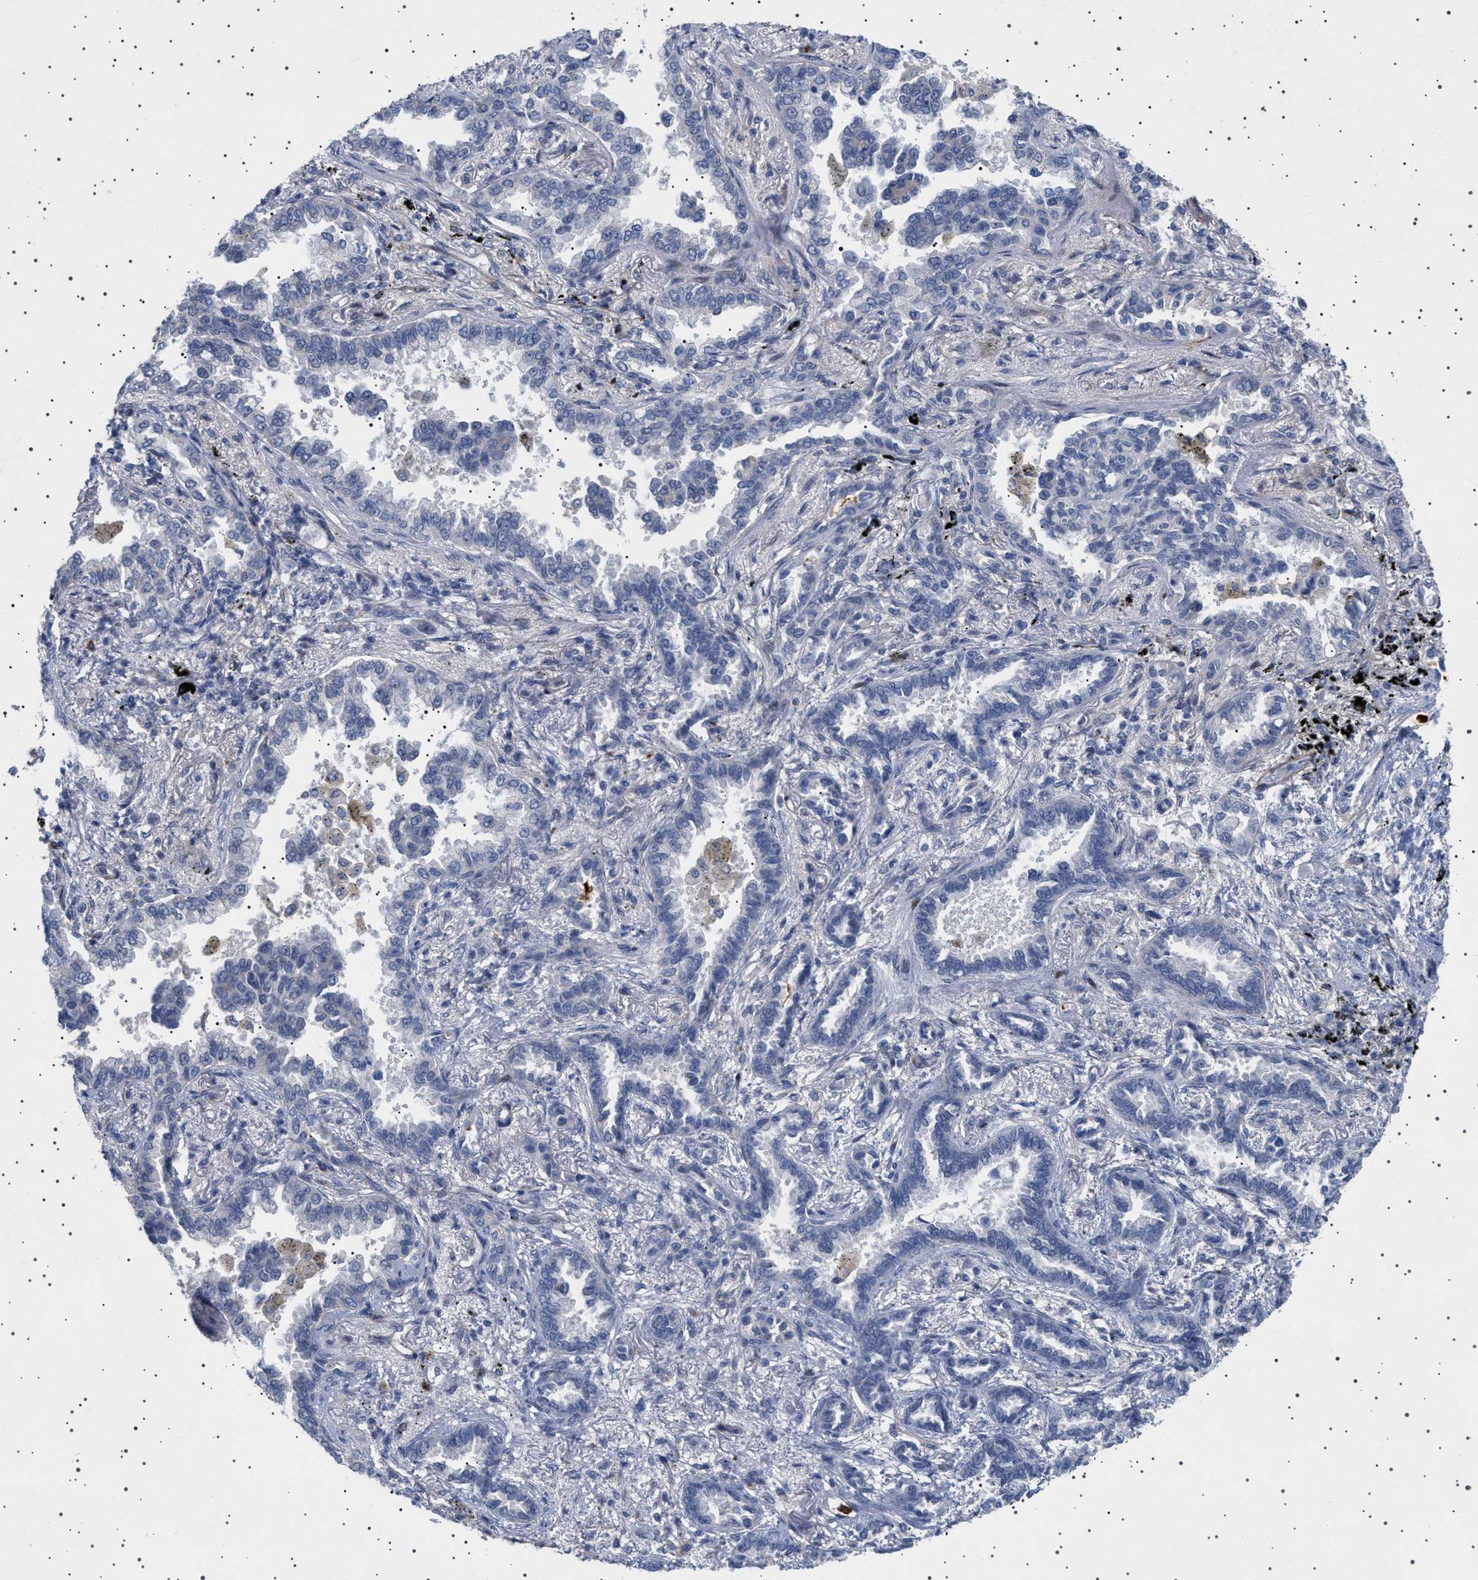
{"staining": {"intensity": "negative", "quantity": "none", "location": "none"}, "tissue": "lung cancer", "cell_type": "Tumor cells", "image_type": "cancer", "snomed": [{"axis": "morphology", "description": "Normal tissue, NOS"}, {"axis": "morphology", "description": "Adenocarcinoma, NOS"}, {"axis": "topography", "description": "Lung"}], "caption": "This is a histopathology image of IHC staining of lung cancer, which shows no staining in tumor cells. (Brightfield microscopy of DAB immunohistochemistry at high magnification).", "gene": "HTR1A", "patient": {"sex": "male", "age": 59}}